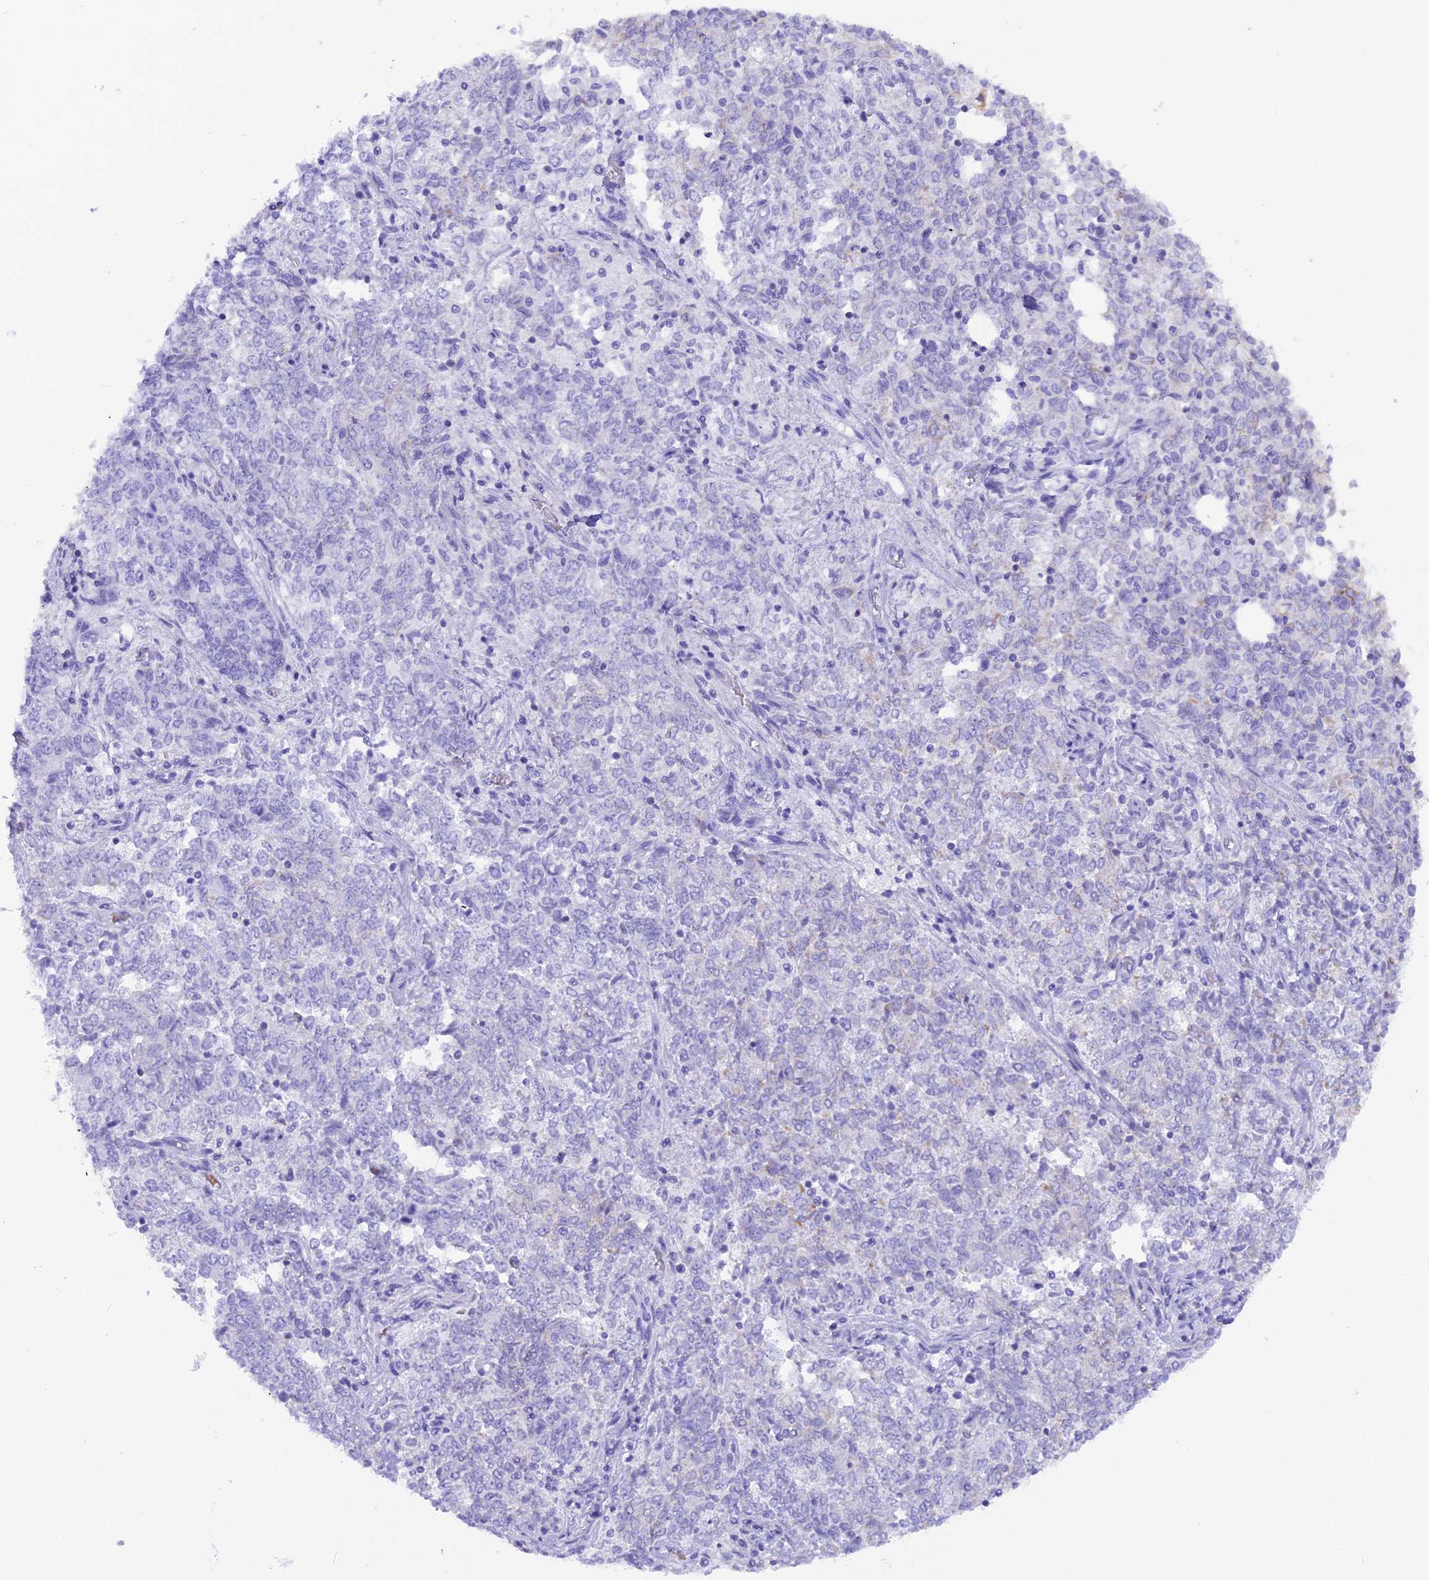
{"staining": {"intensity": "negative", "quantity": "none", "location": "none"}, "tissue": "endometrial cancer", "cell_type": "Tumor cells", "image_type": "cancer", "snomed": [{"axis": "morphology", "description": "Adenocarcinoma, NOS"}, {"axis": "topography", "description": "Endometrium"}], "caption": "The immunohistochemistry image has no significant positivity in tumor cells of endometrial cancer tissue.", "gene": "GLYATL1", "patient": {"sex": "female", "age": 80}}